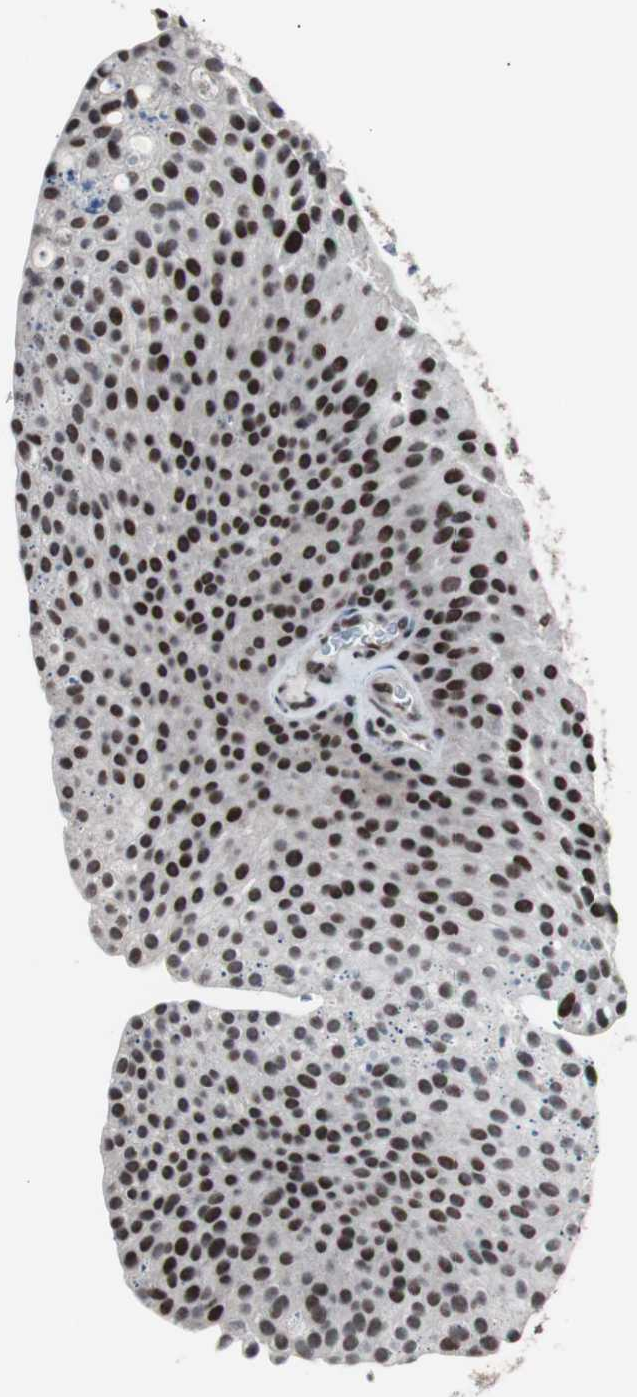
{"staining": {"intensity": "strong", "quantity": ">75%", "location": "nuclear"}, "tissue": "urothelial cancer", "cell_type": "Tumor cells", "image_type": "cancer", "snomed": [{"axis": "morphology", "description": "Urothelial carcinoma, Low grade"}, {"axis": "topography", "description": "Smooth muscle"}, {"axis": "topography", "description": "Urinary bladder"}], "caption": "Protein staining of urothelial cancer tissue displays strong nuclear staining in approximately >75% of tumor cells.", "gene": "POGZ", "patient": {"sex": "male", "age": 60}}